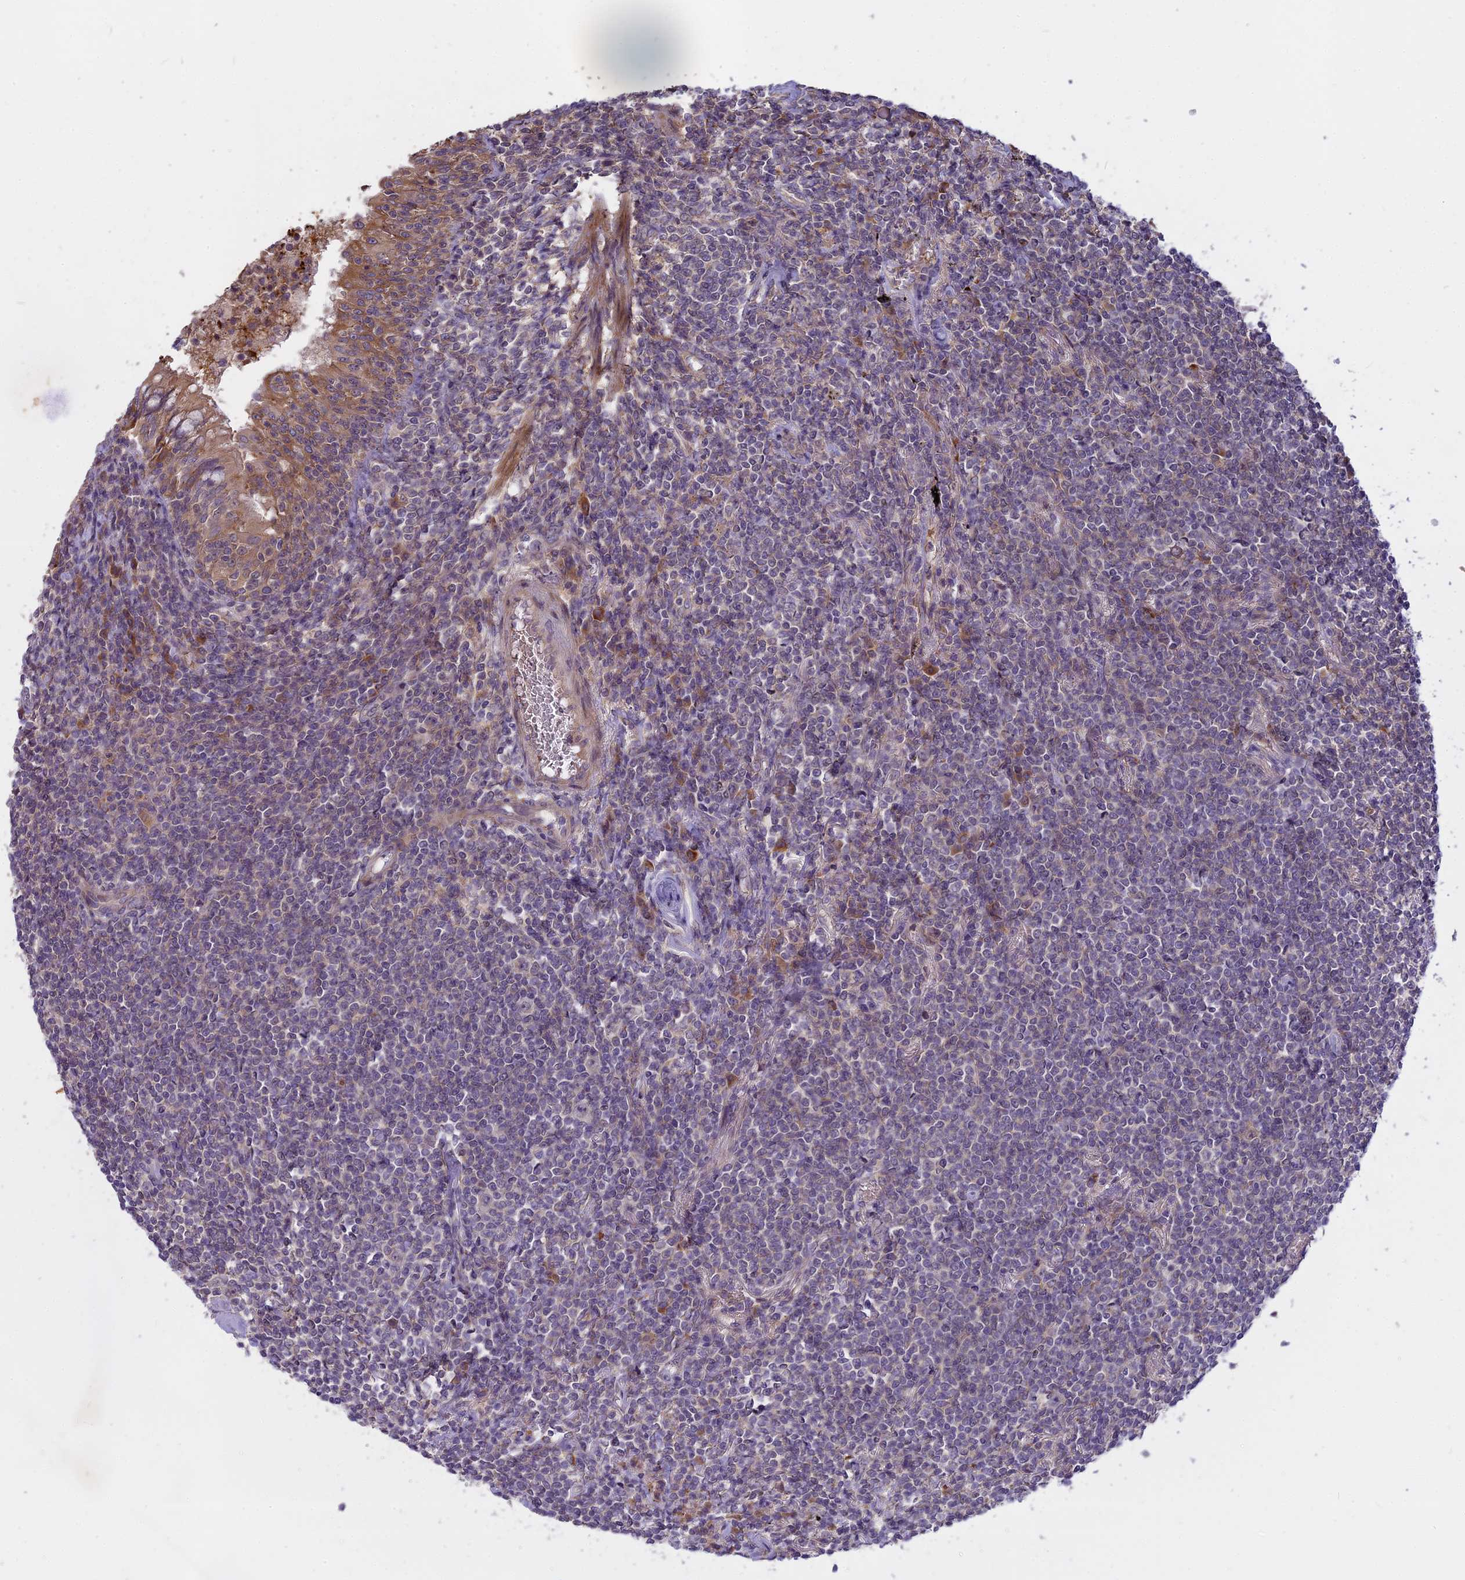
{"staining": {"intensity": "negative", "quantity": "none", "location": "none"}, "tissue": "lymphoma", "cell_type": "Tumor cells", "image_type": "cancer", "snomed": [{"axis": "morphology", "description": "Malignant lymphoma, non-Hodgkin's type, Low grade"}, {"axis": "topography", "description": "Lung"}], "caption": "Lymphoma was stained to show a protein in brown. There is no significant expression in tumor cells.", "gene": "MEMO1", "patient": {"sex": "female", "age": 71}}